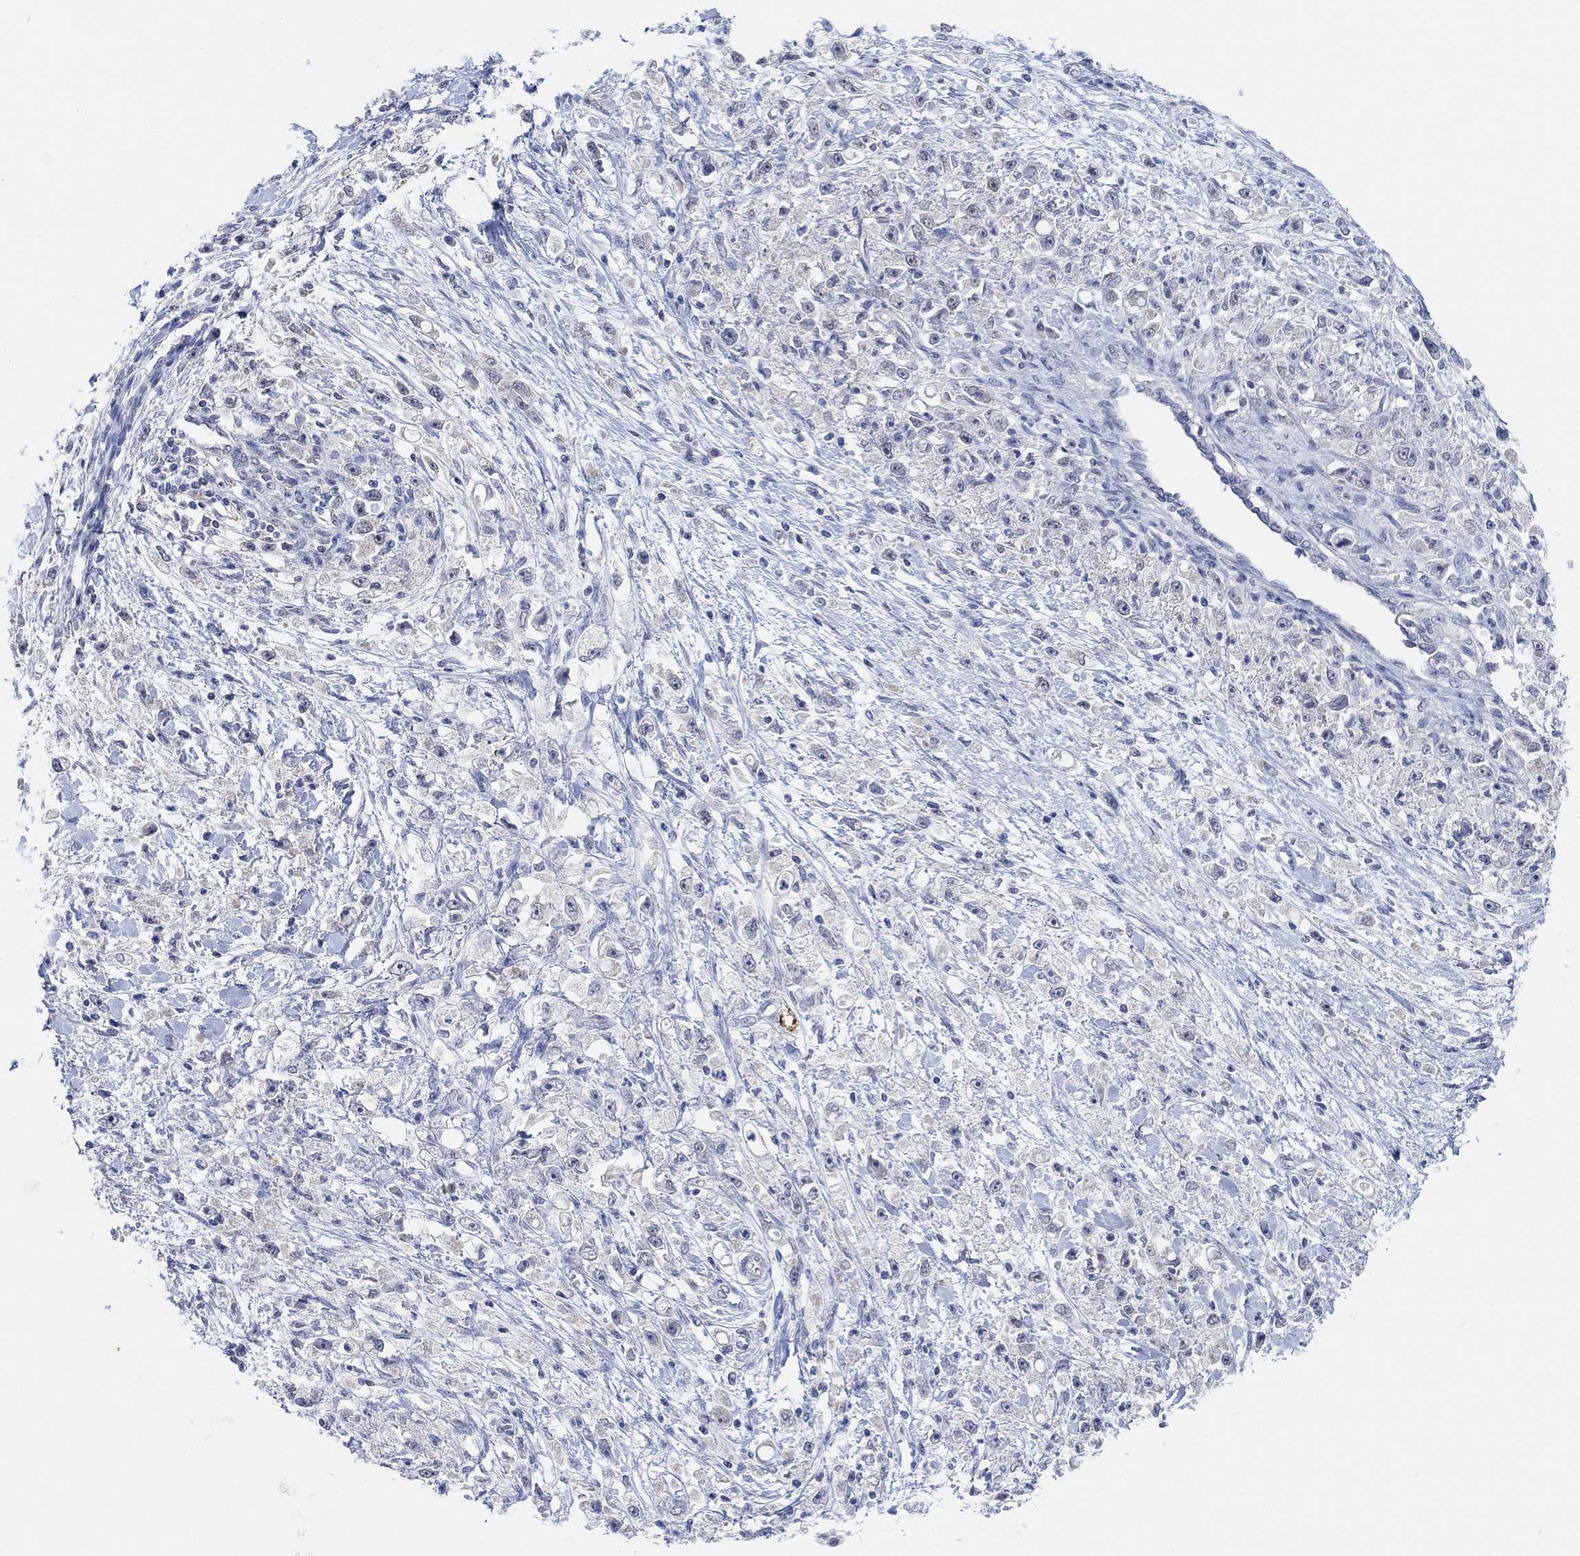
{"staining": {"intensity": "negative", "quantity": "none", "location": "none"}, "tissue": "stomach cancer", "cell_type": "Tumor cells", "image_type": "cancer", "snomed": [{"axis": "morphology", "description": "Adenocarcinoma, NOS"}, {"axis": "topography", "description": "Stomach"}], "caption": "DAB (3,3'-diaminobenzidine) immunohistochemical staining of stomach cancer exhibits no significant staining in tumor cells. (DAB immunohistochemistry visualized using brightfield microscopy, high magnification).", "gene": "RIMS1", "patient": {"sex": "female", "age": 59}}